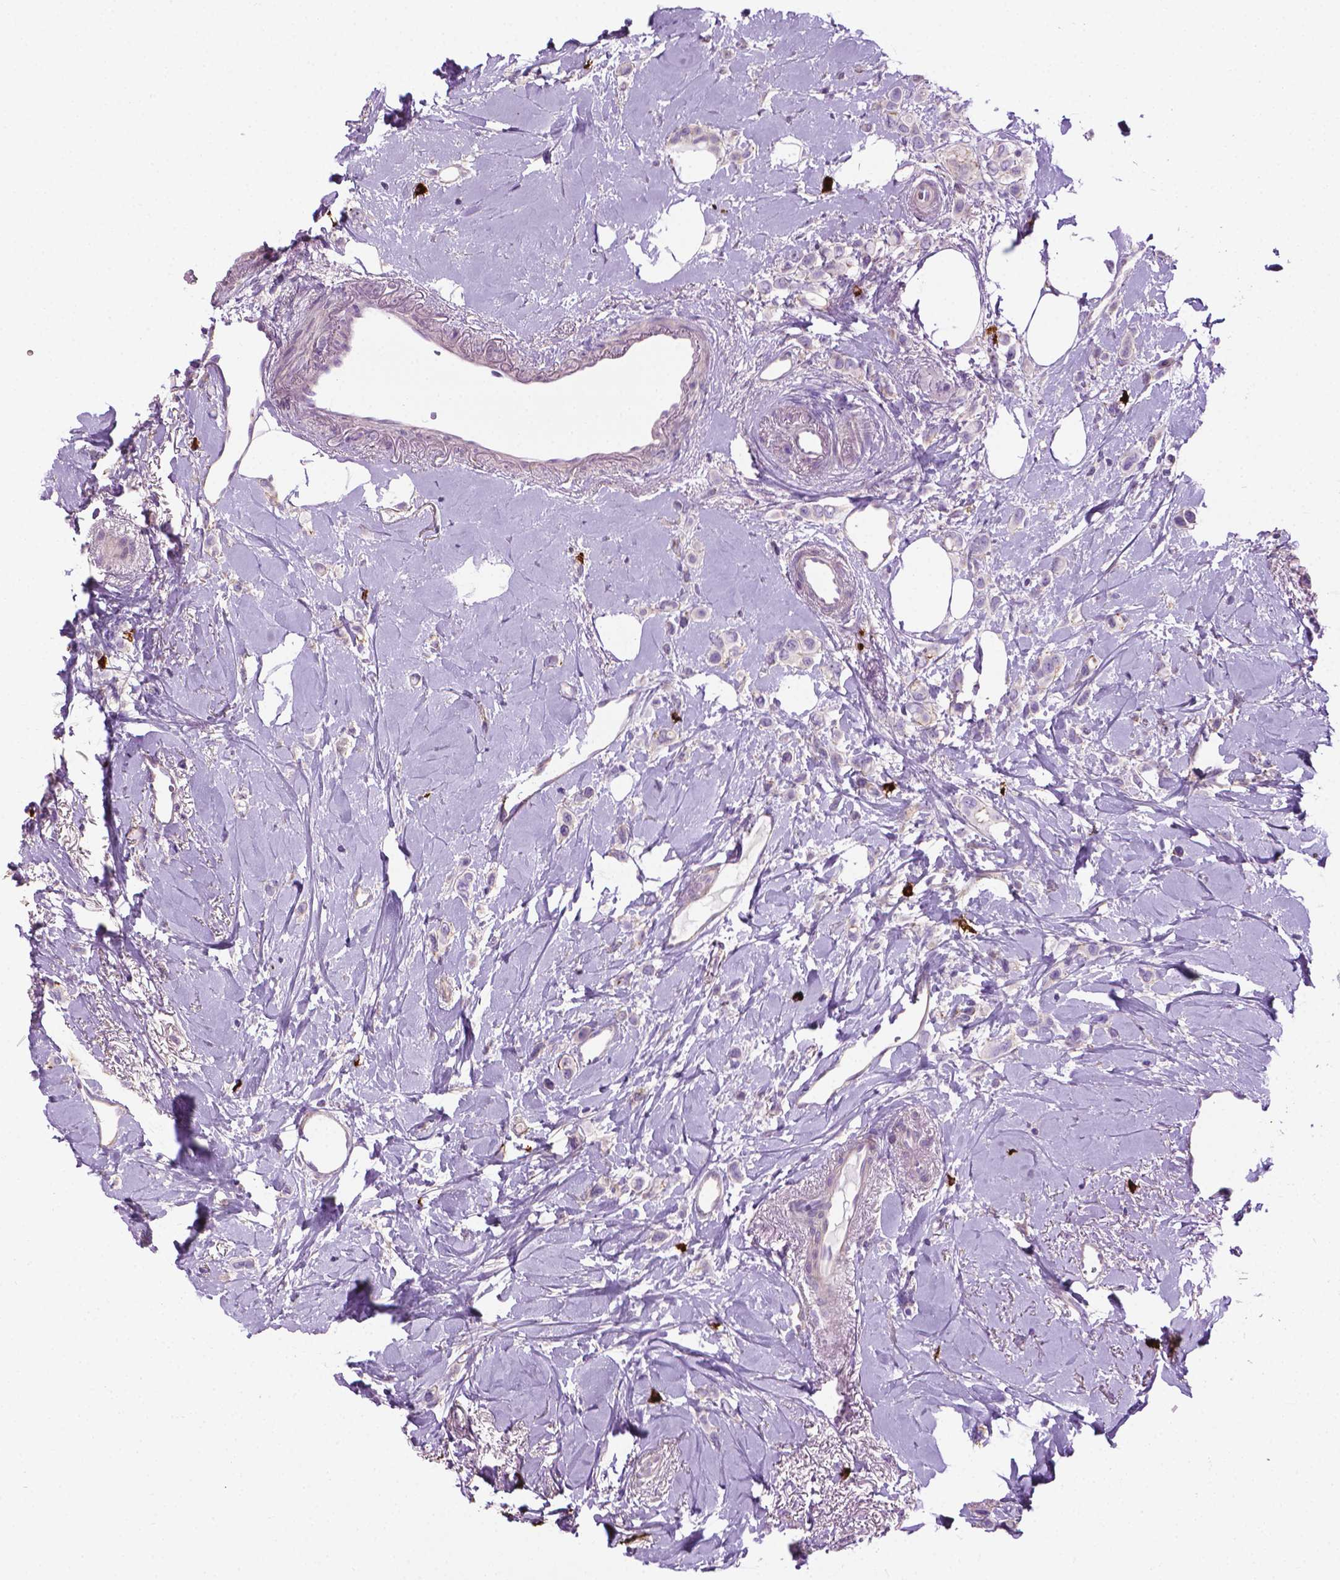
{"staining": {"intensity": "negative", "quantity": "none", "location": "none"}, "tissue": "breast cancer", "cell_type": "Tumor cells", "image_type": "cancer", "snomed": [{"axis": "morphology", "description": "Lobular carcinoma"}, {"axis": "topography", "description": "Breast"}], "caption": "The micrograph exhibits no staining of tumor cells in breast cancer (lobular carcinoma).", "gene": "SPECC1L", "patient": {"sex": "female", "age": 66}}